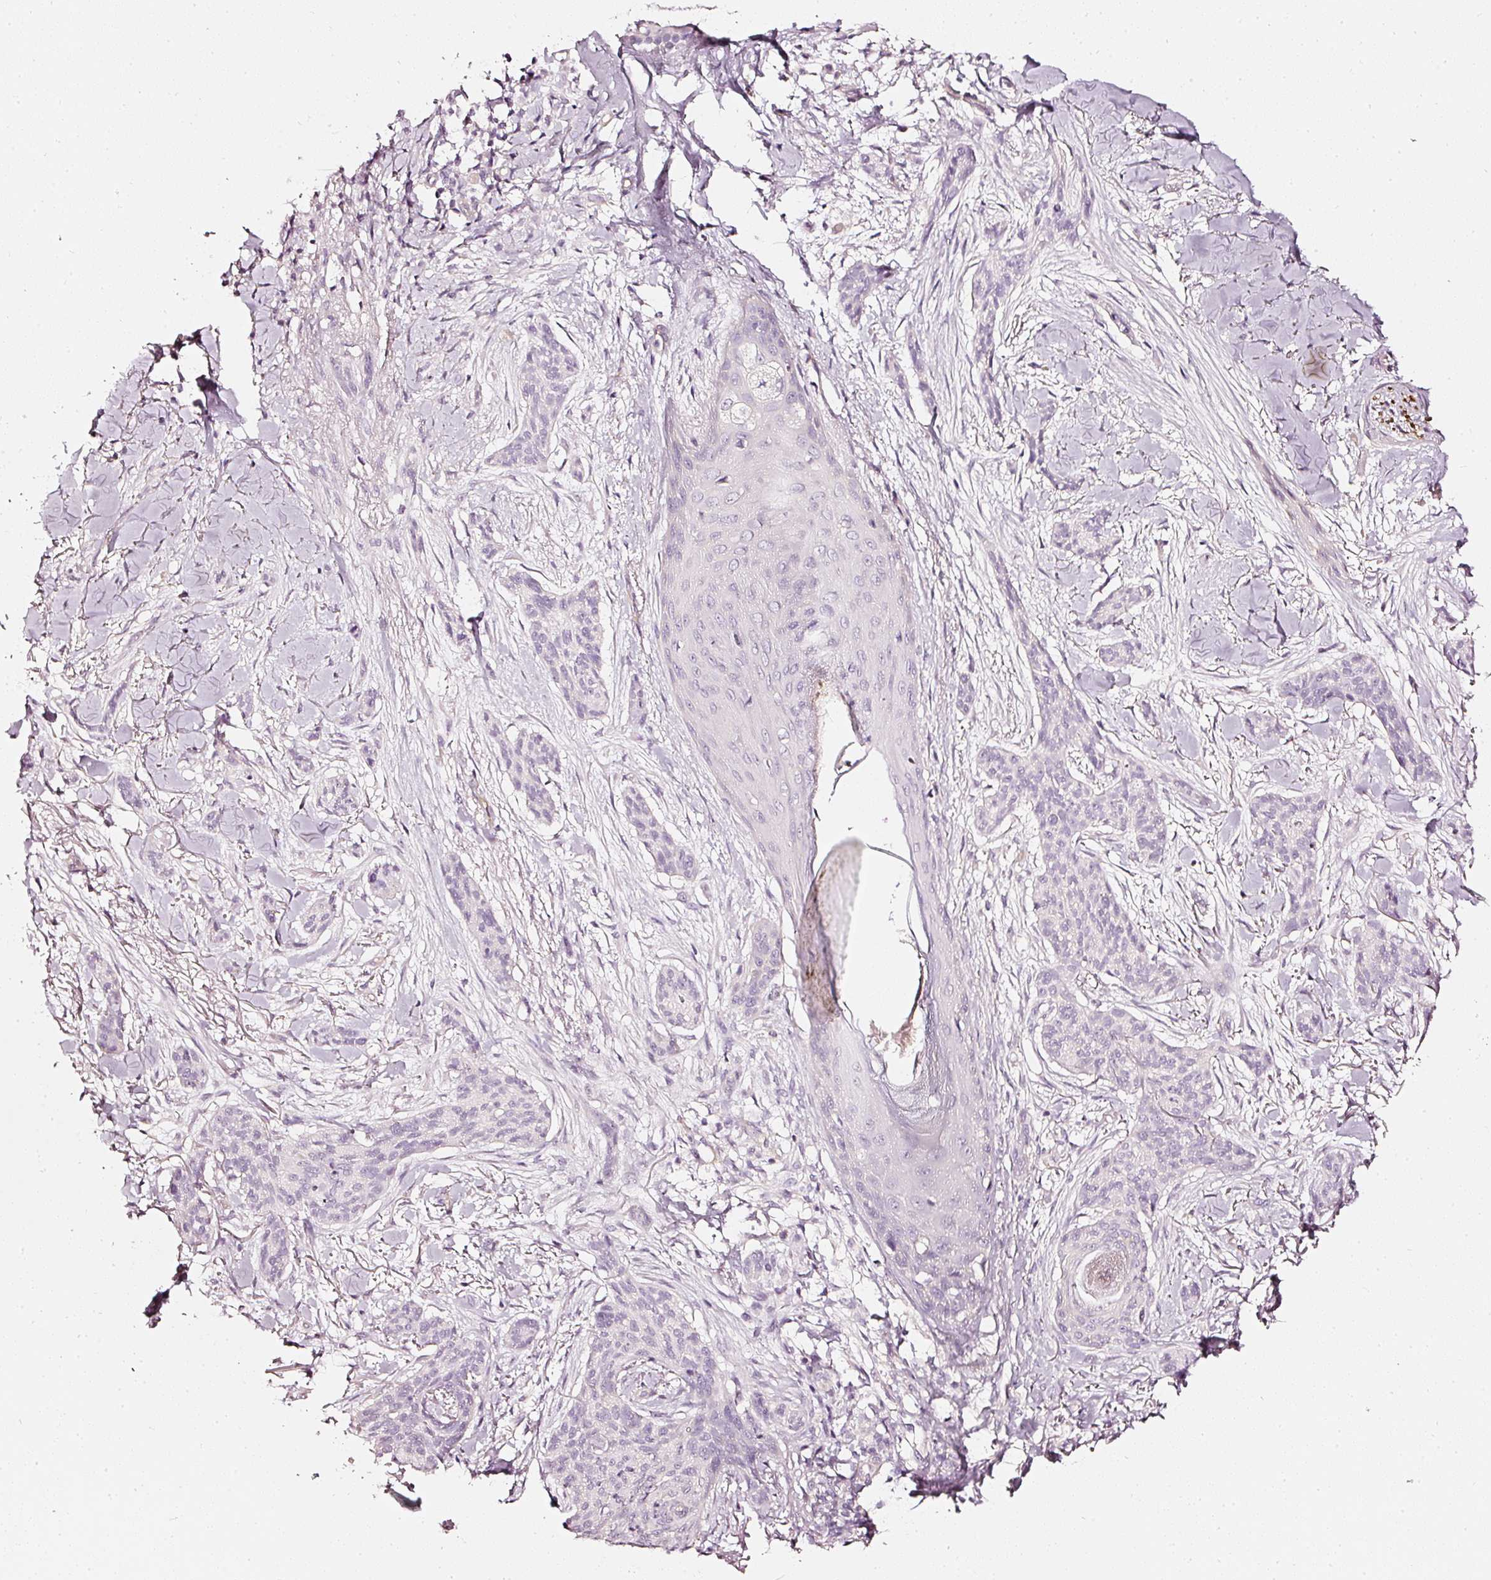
{"staining": {"intensity": "negative", "quantity": "none", "location": "none"}, "tissue": "skin cancer", "cell_type": "Tumor cells", "image_type": "cancer", "snomed": [{"axis": "morphology", "description": "Basal cell carcinoma"}, {"axis": "topography", "description": "Skin"}], "caption": "Immunohistochemistry micrograph of human skin cancer stained for a protein (brown), which displays no staining in tumor cells.", "gene": "CNP", "patient": {"sex": "male", "age": 52}}